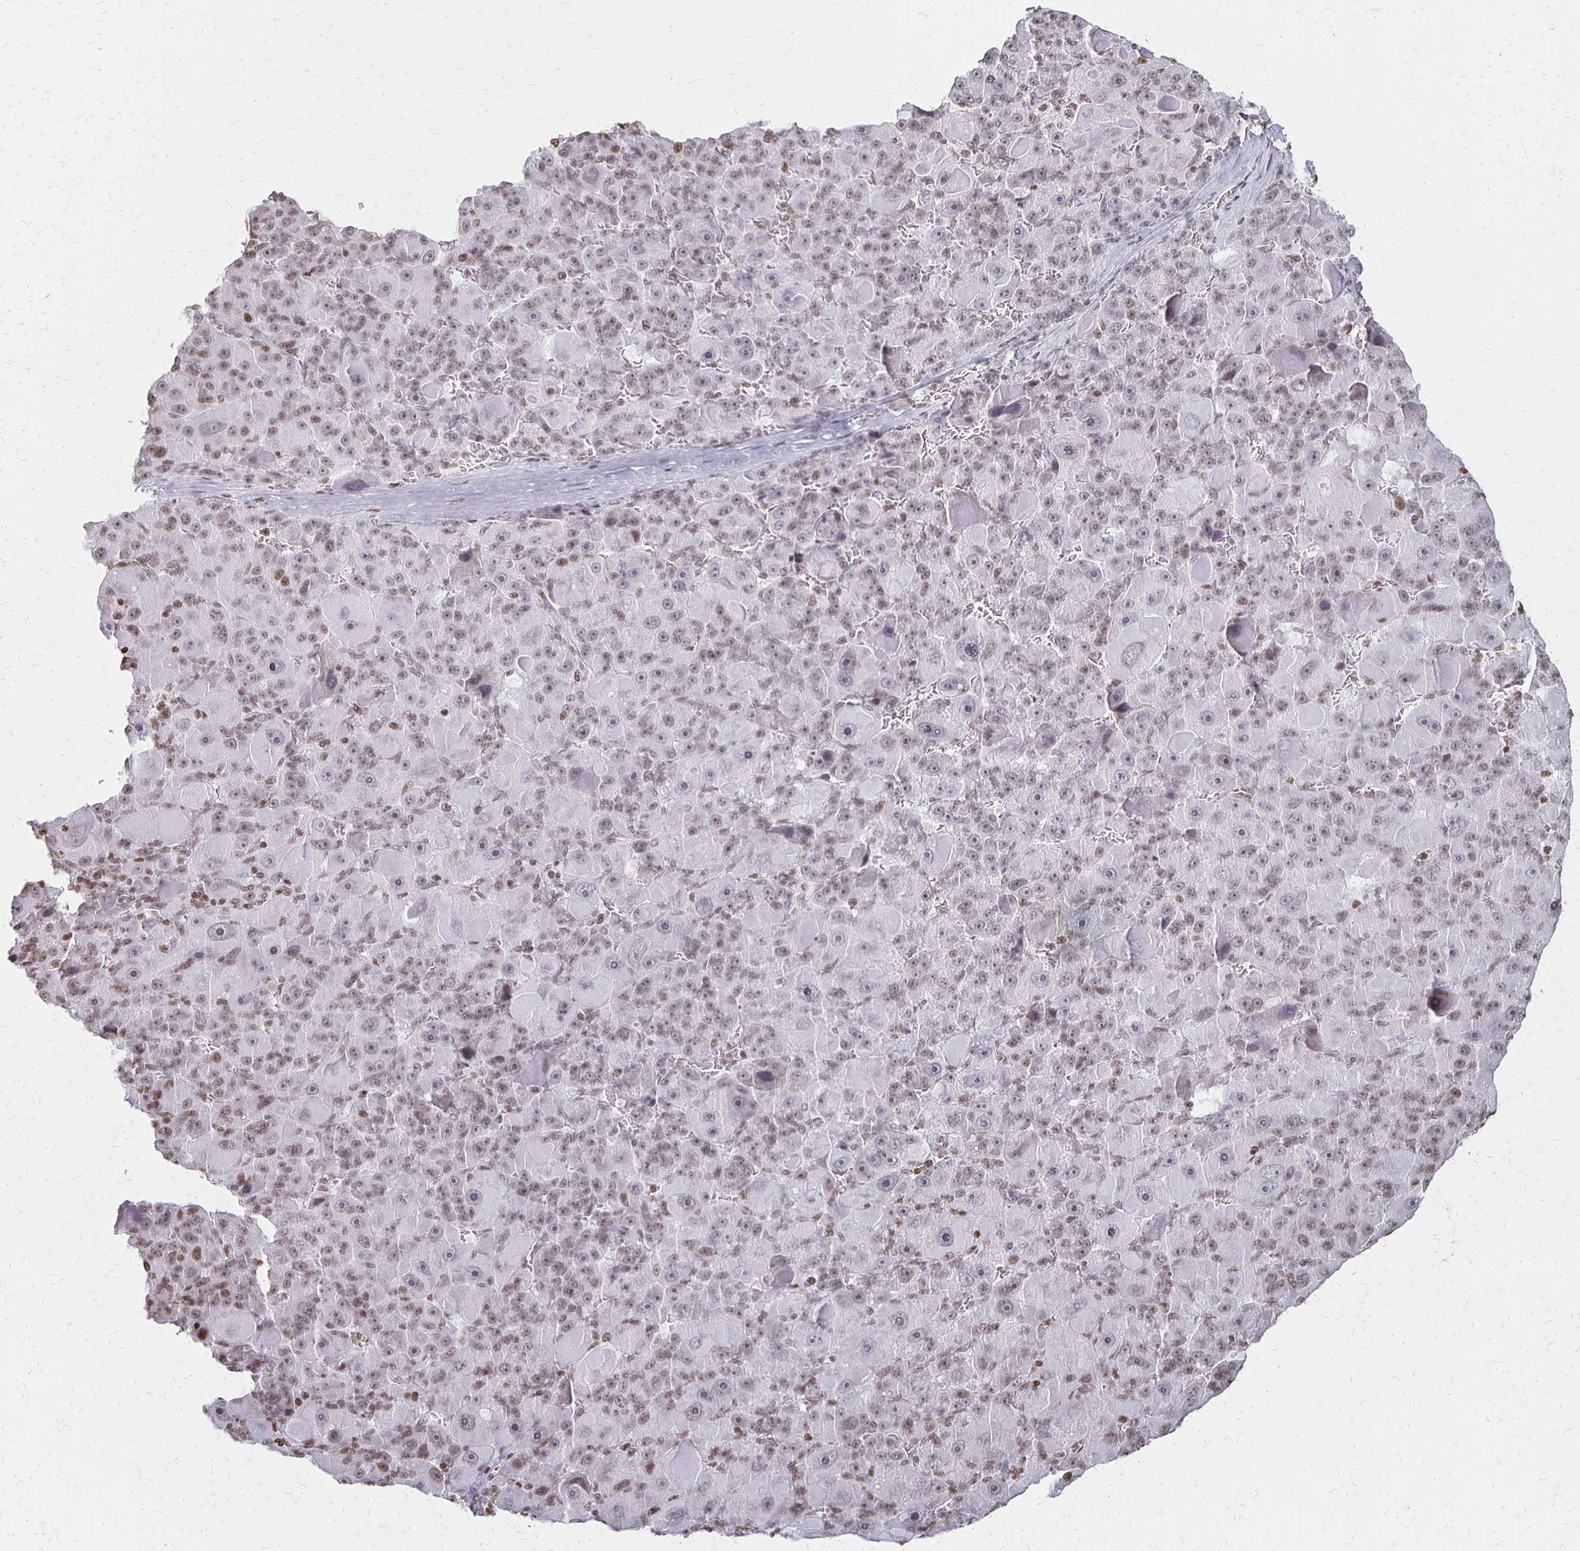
{"staining": {"intensity": "weak", "quantity": ">75%", "location": "nuclear"}, "tissue": "liver cancer", "cell_type": "Tumor cells", "image_type": "cancer", "snomed": [{"axis": "morphology", "description": "Carcinoma, Hepatocellular, NOS"}, {"axis": "topography", "description": "Liver"}], "caption": "Approximately >75% of tumor cells in hepatocellular carcinoma (liver) exhibit weak nuclear protein staining as visualized by brown immunohistochemical staining.", "gene": "ZNF280C", "patient": {"sex": "male", "age": 76}}